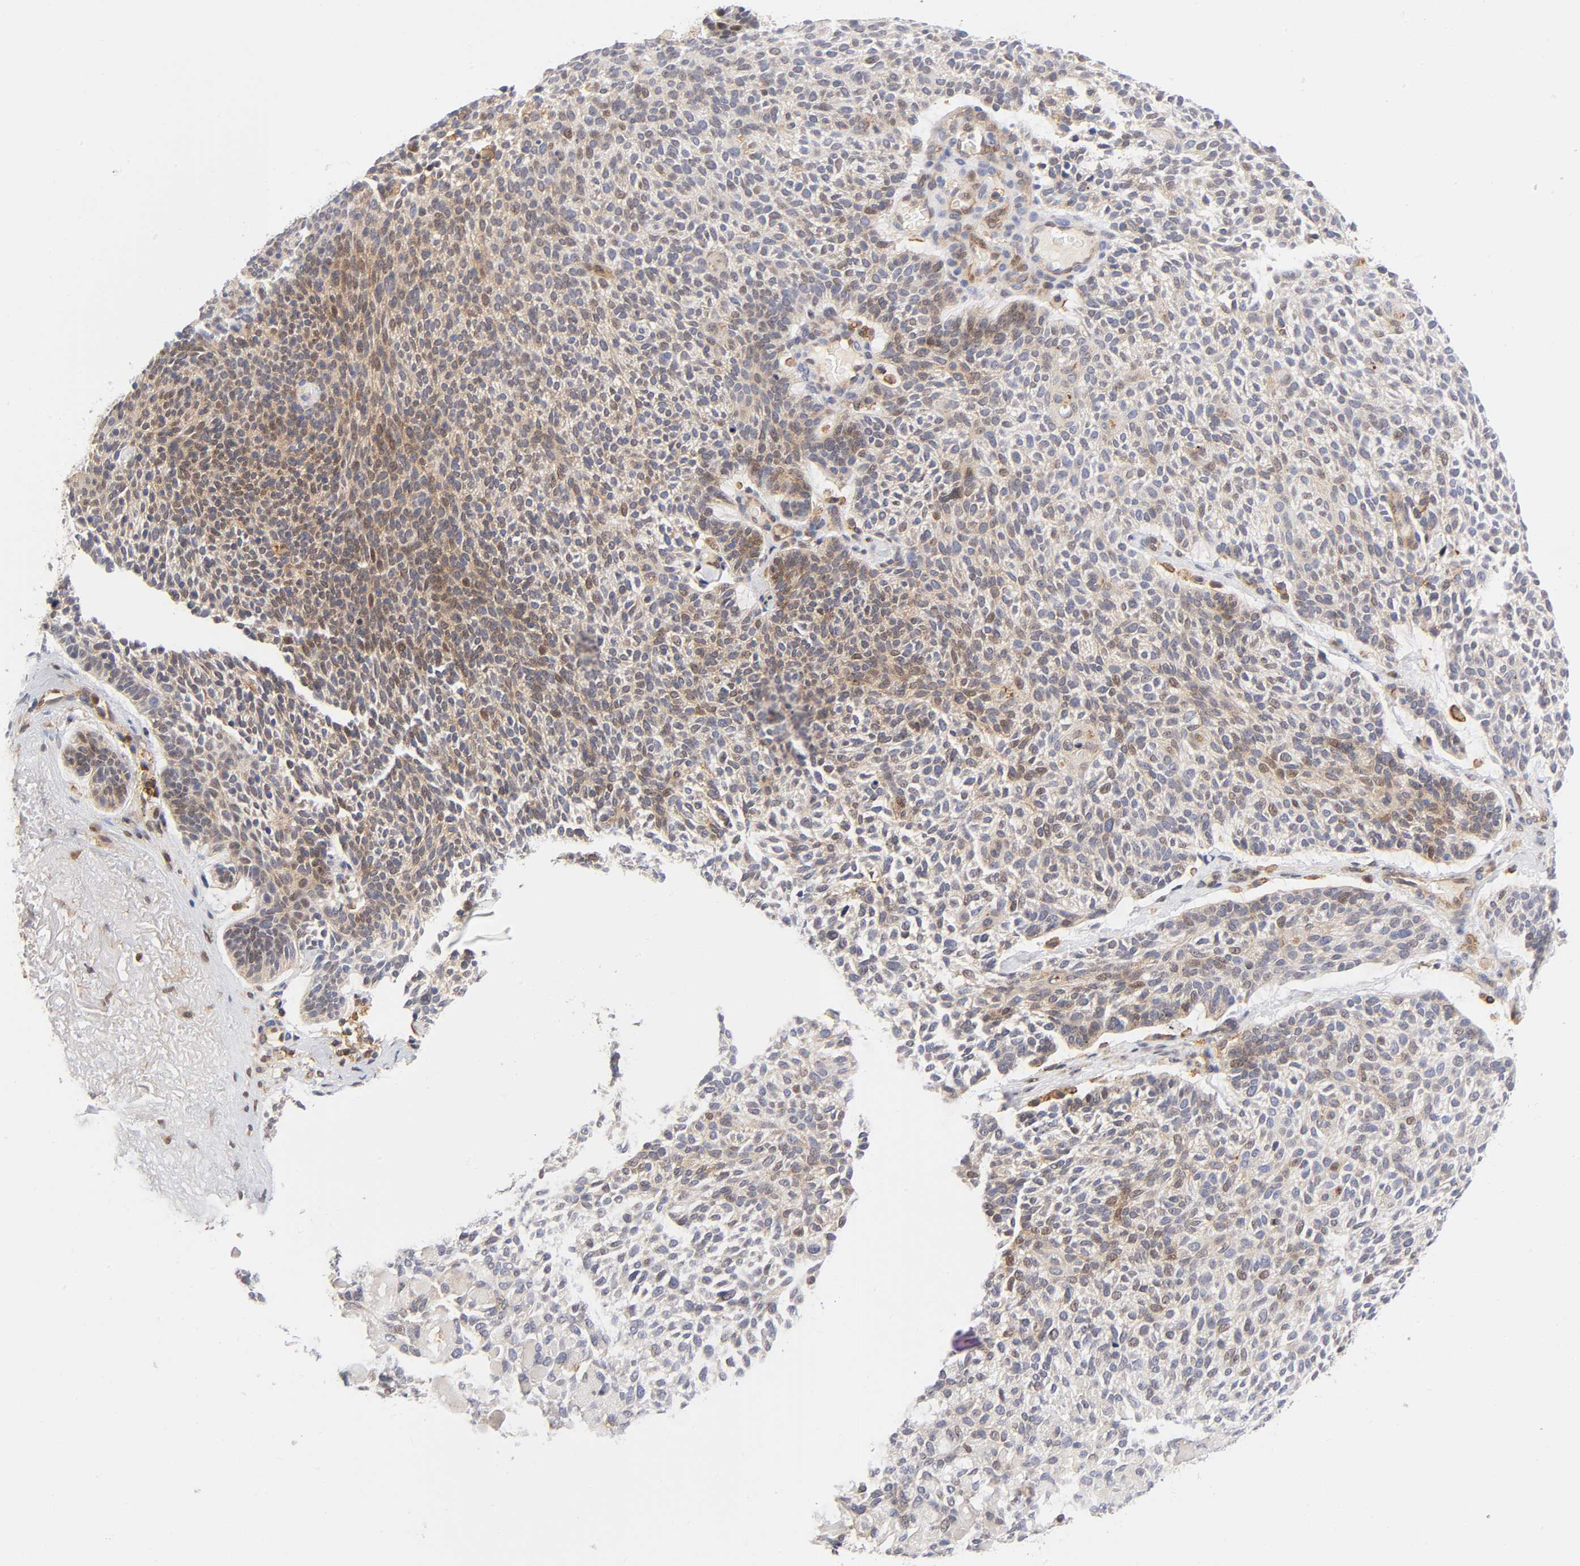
{"staining": {"intensity": "weak", "quantity": "25%-75%", "location": "cytoplasmic/membranous,nuclear"}, "tissue": "skin cancer", "cell_type": "Tumor cells", "image_type": "cancer", "snomed": [{"axis": "morphology", "description": "Normal tissue, NOS"}, {"axis": "morphology", "description": "Basal cell carcinoma"}, {"axis": "topography", "description": "Skin"}], "caption": "Human skin cancer stained with a protein marker demonstrates weak staining in tumor cells.", "gene": "ANXA7", "patient": {"sex": "female", "age": 70}}